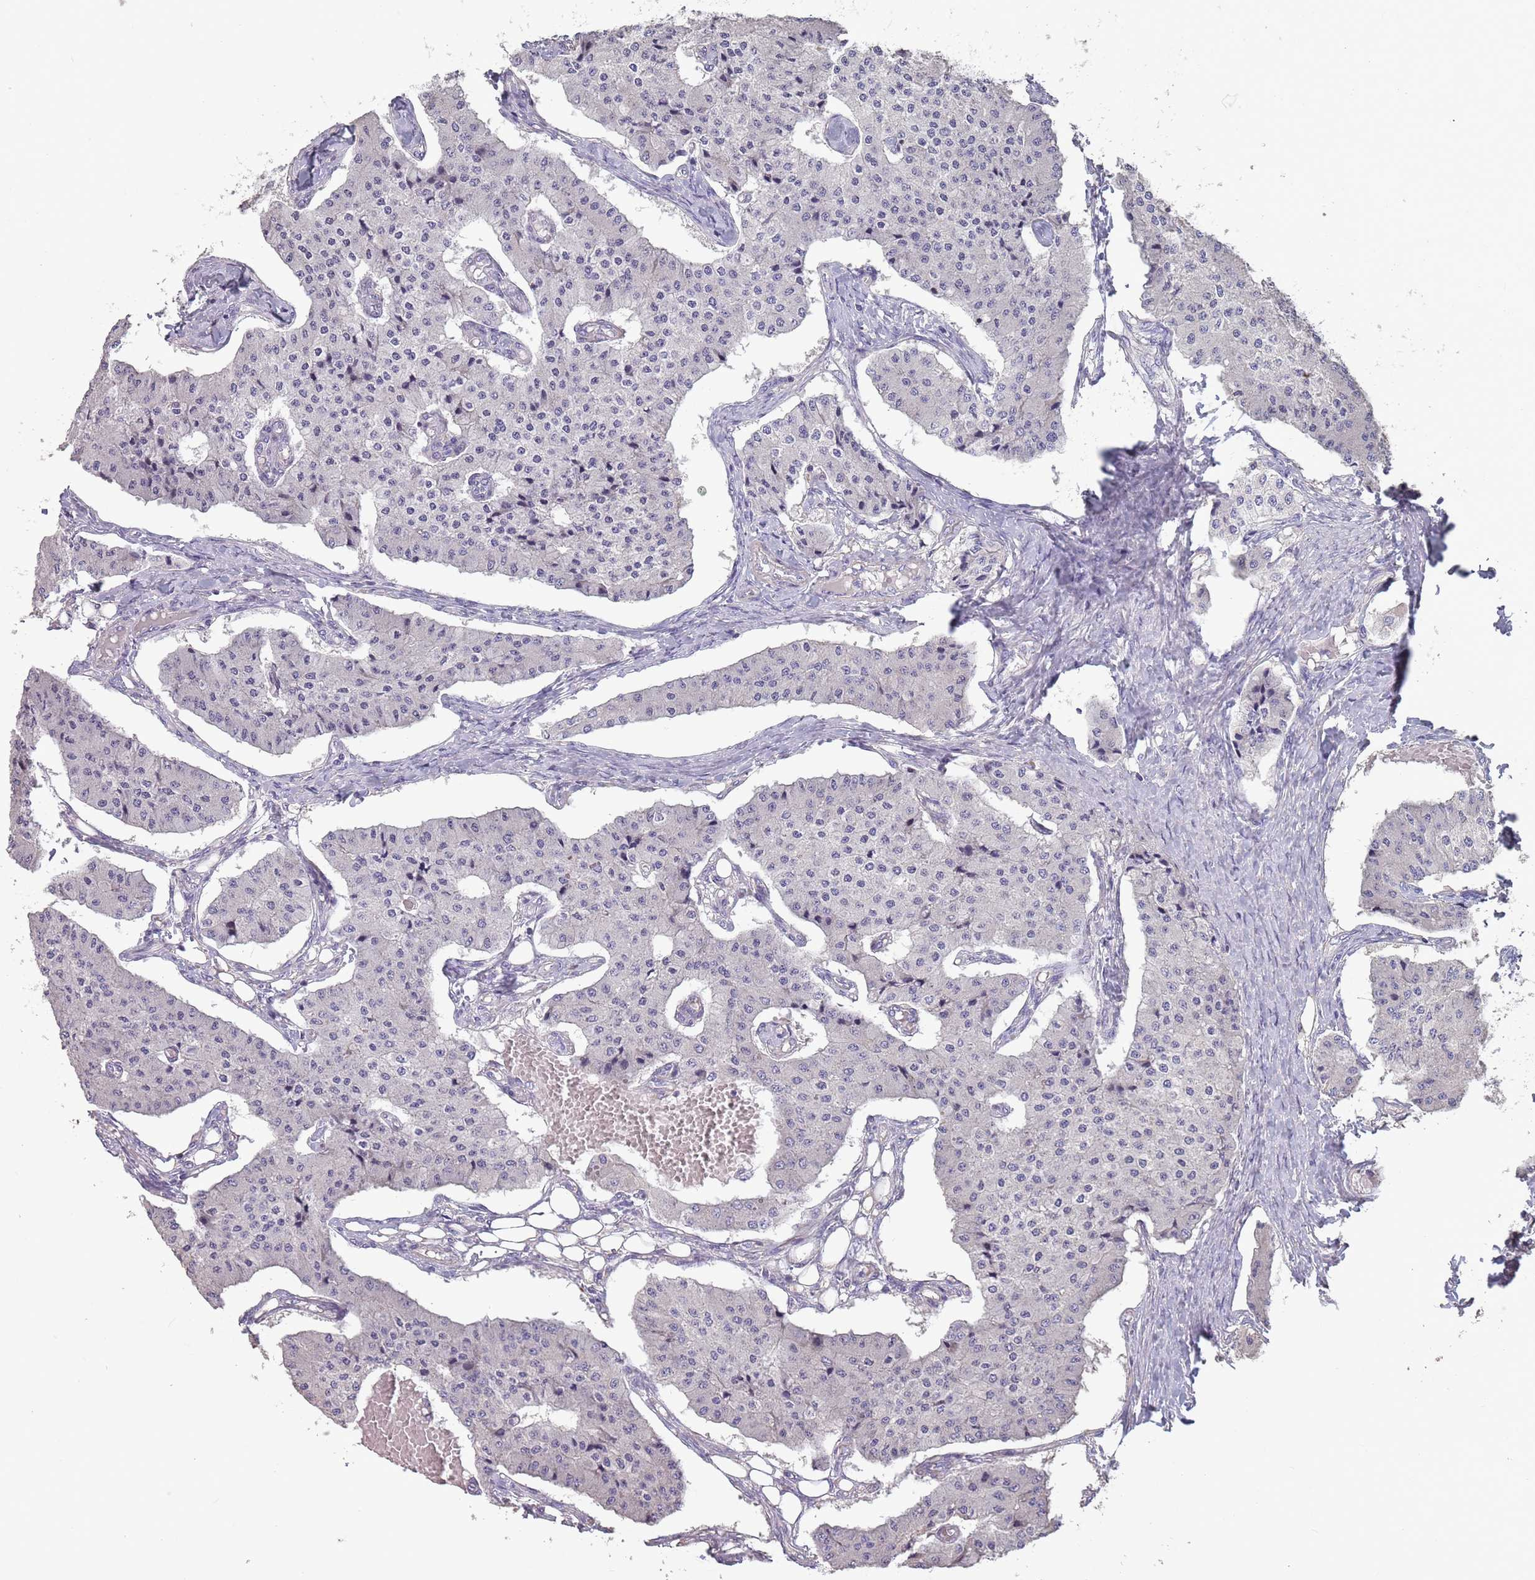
{"staining": {"intensity": "negative", "quantity": "none", "location": "none"}, "tissue": "carcinoid", "cell_type": "Tumor cells", "image_type": "cancer", "snomed": [{"axis": "morphology", "description": "Carcinoid, malignant, NOS"}, {"axis": "topography", "description": "Colon"}], "caption": "There is no significant expression in tumor cells of carcinoid (malignant).", "gene": "MBD3L1", "patient": {"sex": "female", "age": 52}}